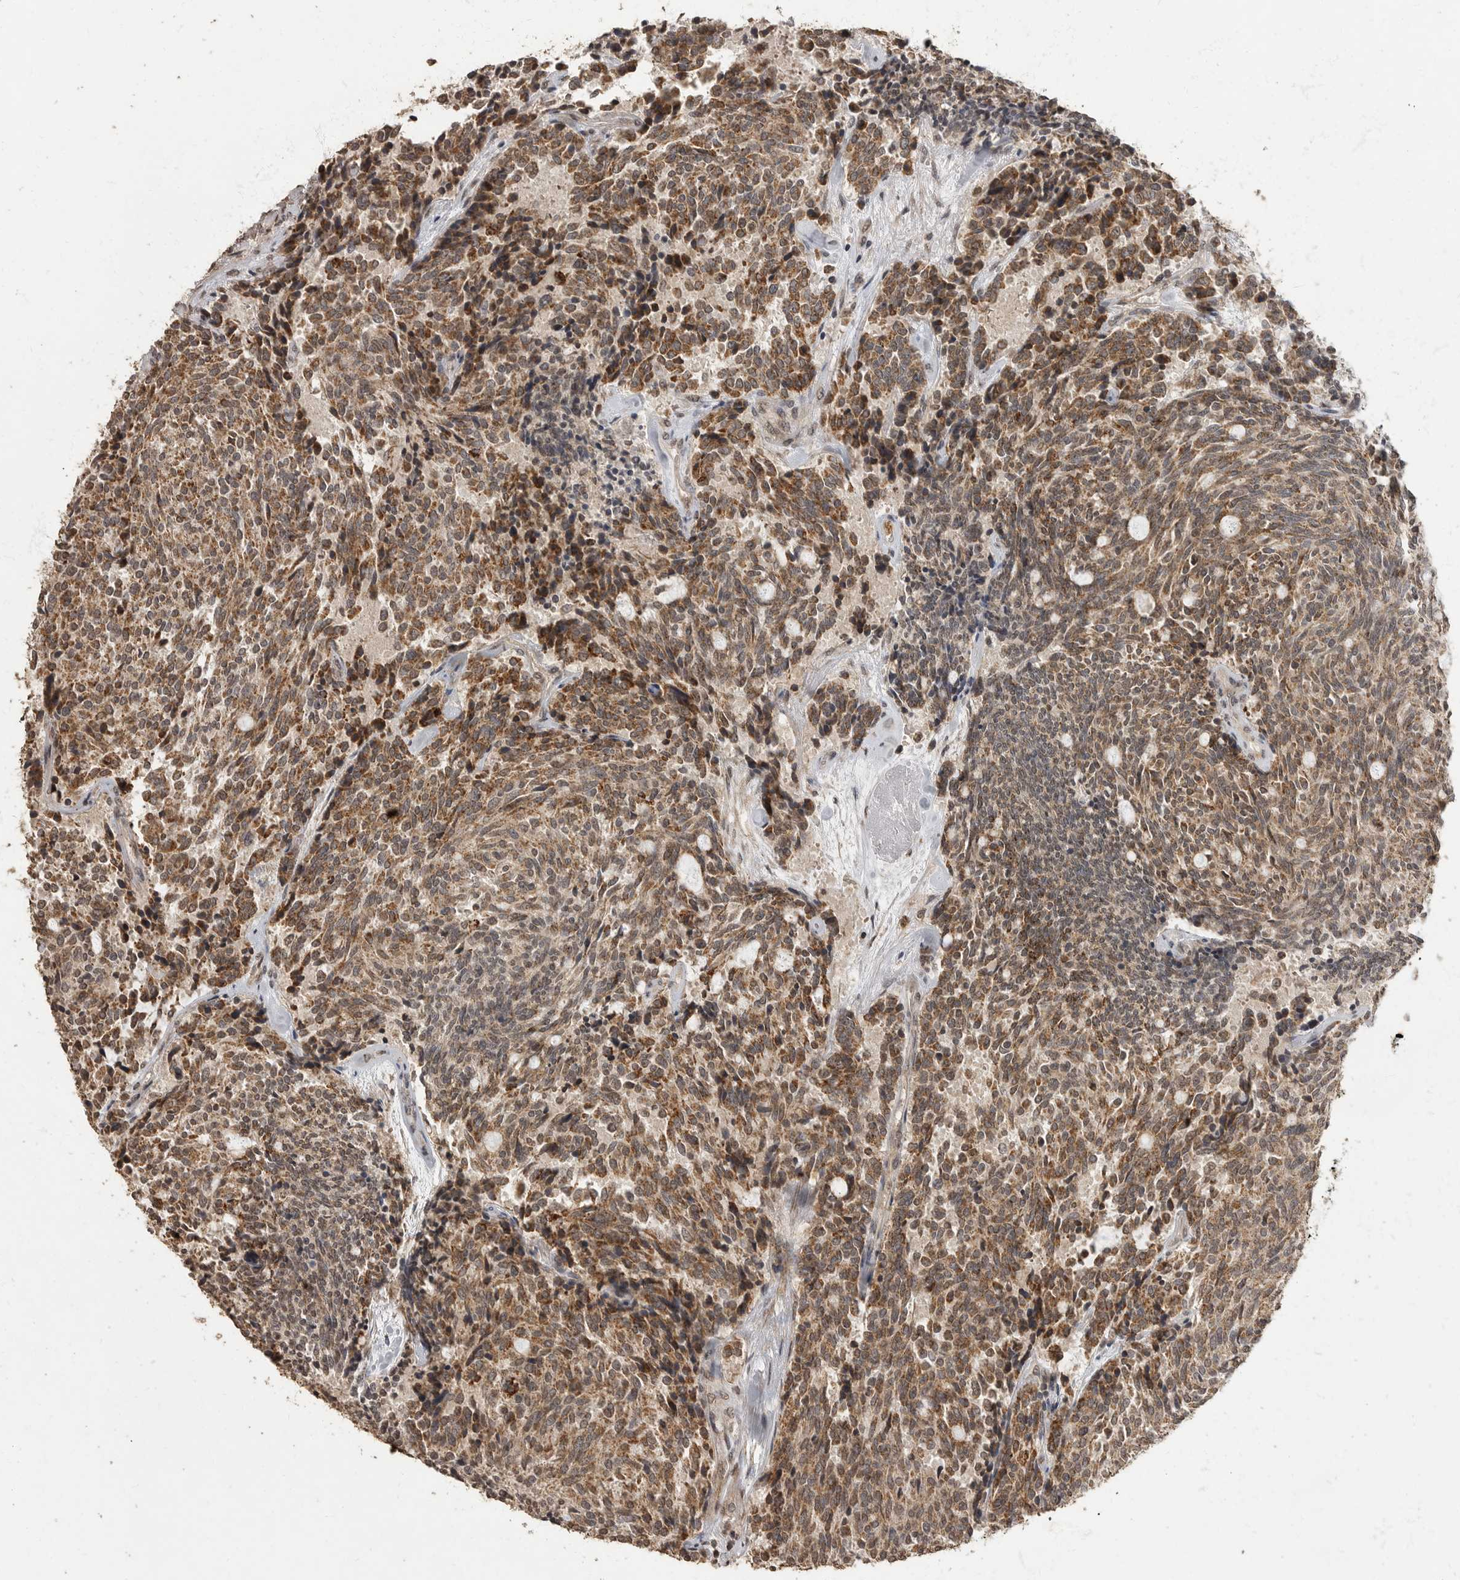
{"staining": {"intensity": "moderate", "quantity": ">75%", "location": "cytoplasmic/membranous"}, "tissue": "carcinoid", "cell_type": "Tumor cells", "image_type": "cancer", "snomed": [{"axis": "morphology", "description": "Carcinoid, malignant, NOS"}, {"axis": "topography", "description": "Pancreas"}], "caption": "IHC staining of carcinoid, which demonstrates medium levels of moderate cytoplasmic/membranous expression in about >75% of tumor cells indicating moderate cytoplasmic/membranous protein expression. The staining was performed using DAB (3,3'-diaminobenzidine) (brown) for protein detection and nuclei were counterstained in hematoxylin (blue).", "gene": "MAFG", "patient": {"sex": "female", "age": 54}}